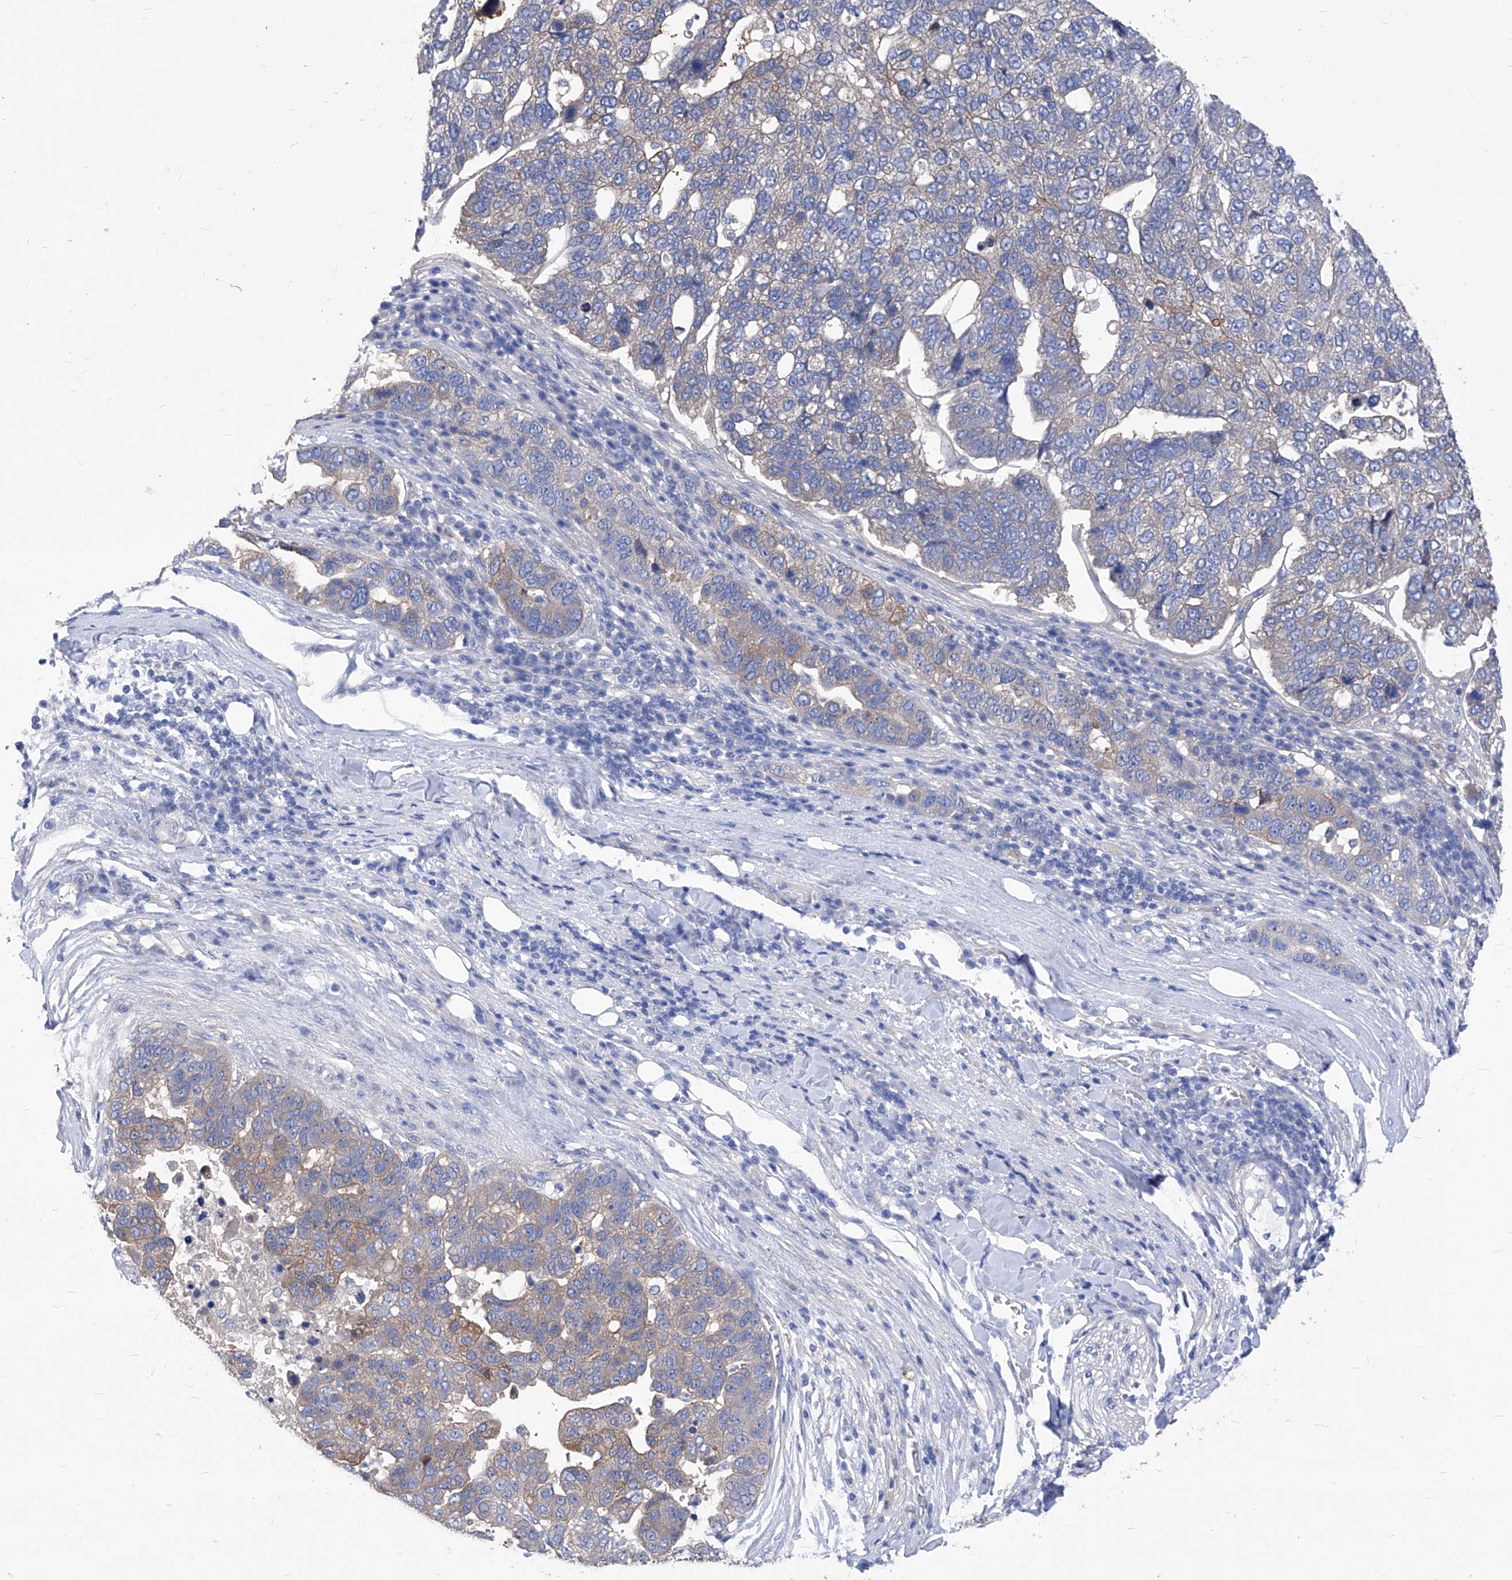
{"staining": {"intensity": "weak", "quantity": "<25%", "location": "cytoplasmic/membranous"}, "tissue": "pancreatic cancer", "cell_type": "Tumor cells", "image_type": "cancer", "snomed": [{"axis": "morphology", "description": "Adenocarcinoma, NOS"}, {"axis": "topography", "description": "Pancreas"}], "caption": "There is no significant positivity in tumor cells of pancreatic adenocarcinoma.", "gene": "XPNPEP1", "patient": {"sex": "female", "age": 61}}